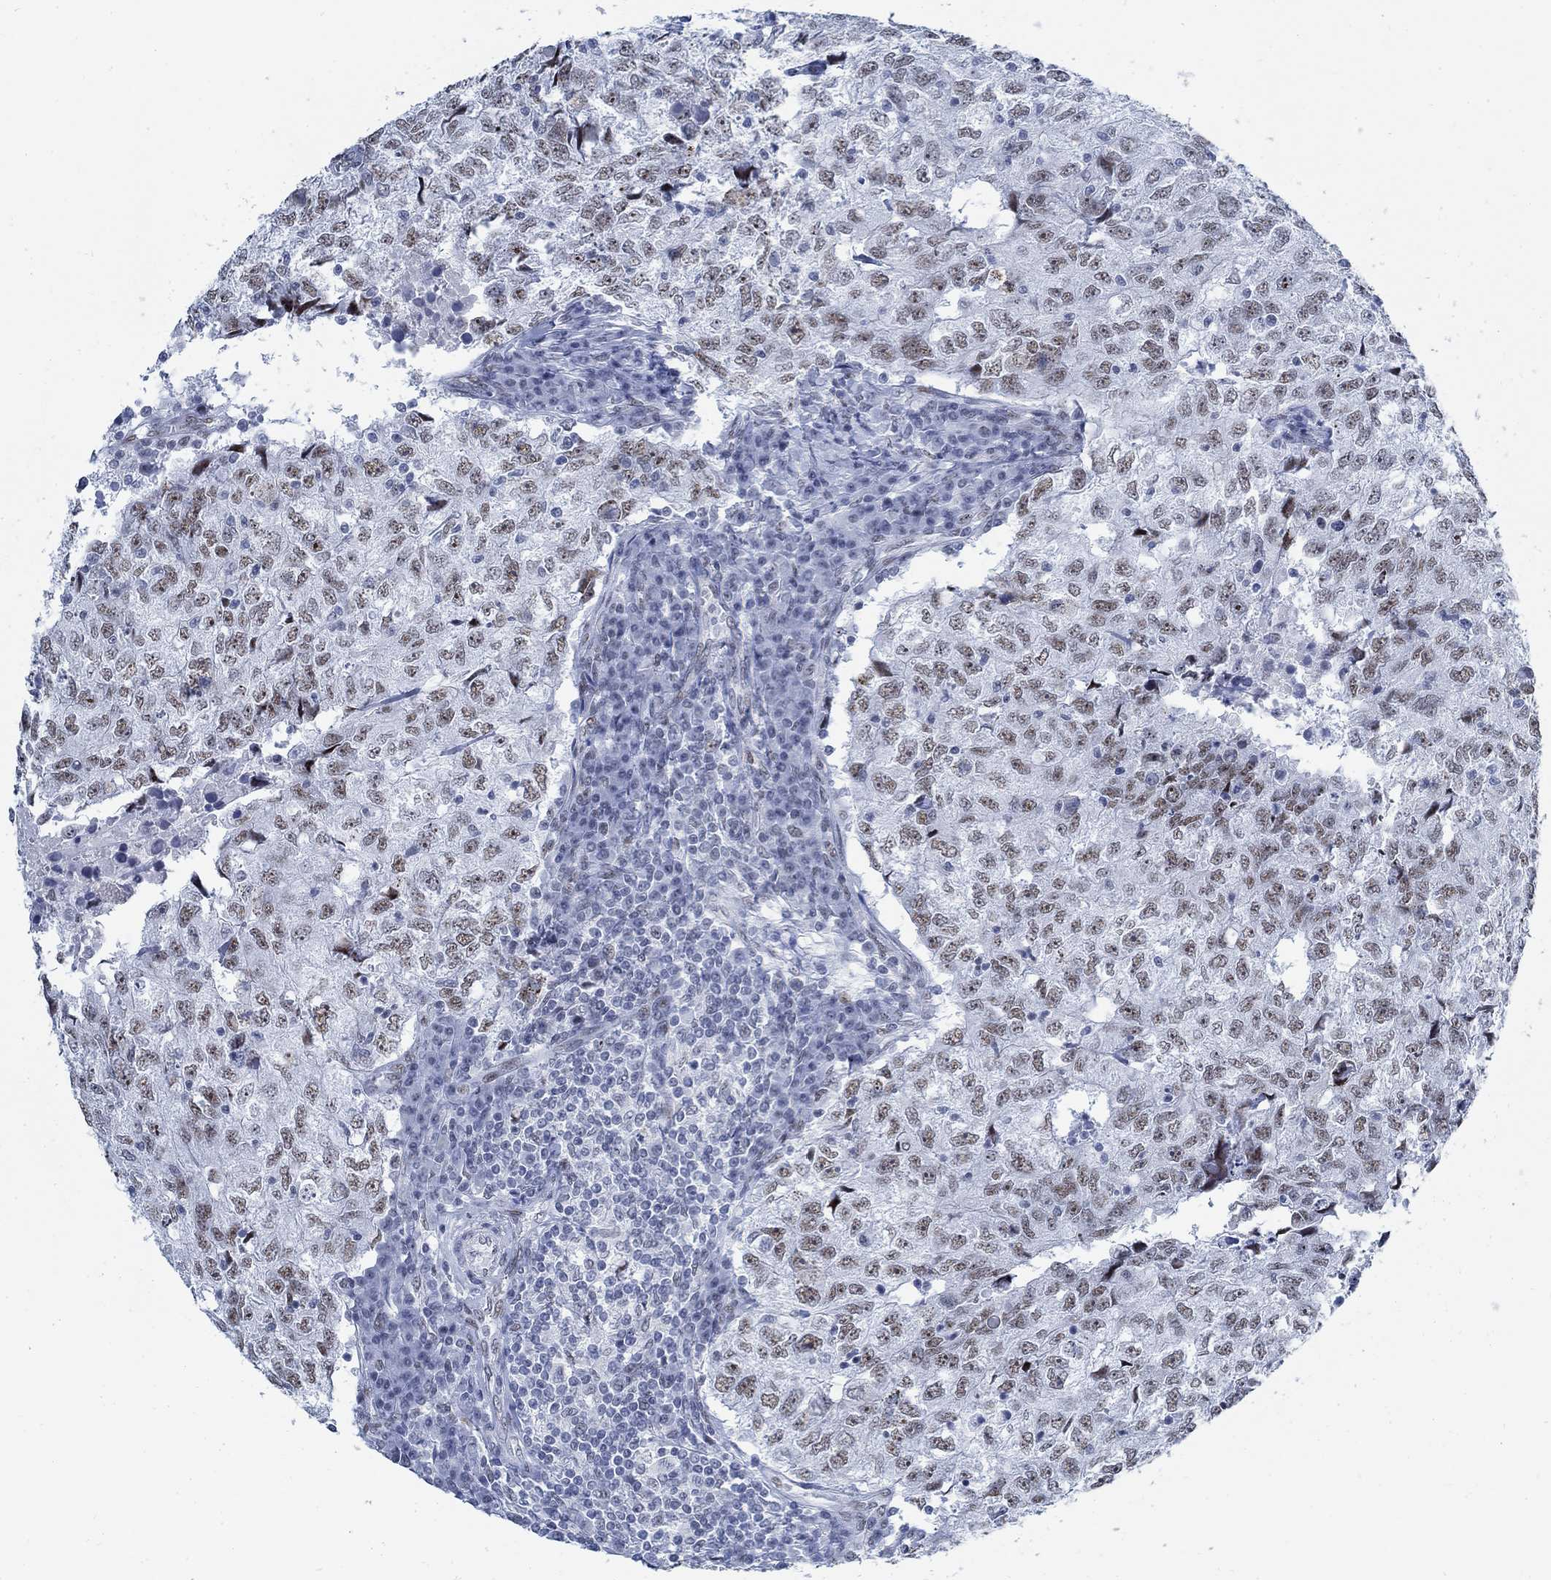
{"staining": {"intensity": "weak", "quantity": ">75%", "location": "nuclear"}, "tissue": "breast cancer", "cell_type": "Tumor cells", "image_type": "cancer", "snomed": [{"axis": "morphology", "description": "Duct carcinoma"}, {"axis": "topography", "description": "Breast"}], "caption": "There is low levels of weak nuclear staining in tumor cells of invasive ductal carcinoma (breast), as demonstrated by immunohistochemical staining (brown color).", "gene": "DLK1", "patient": {"sex": "female", "age": 30}}